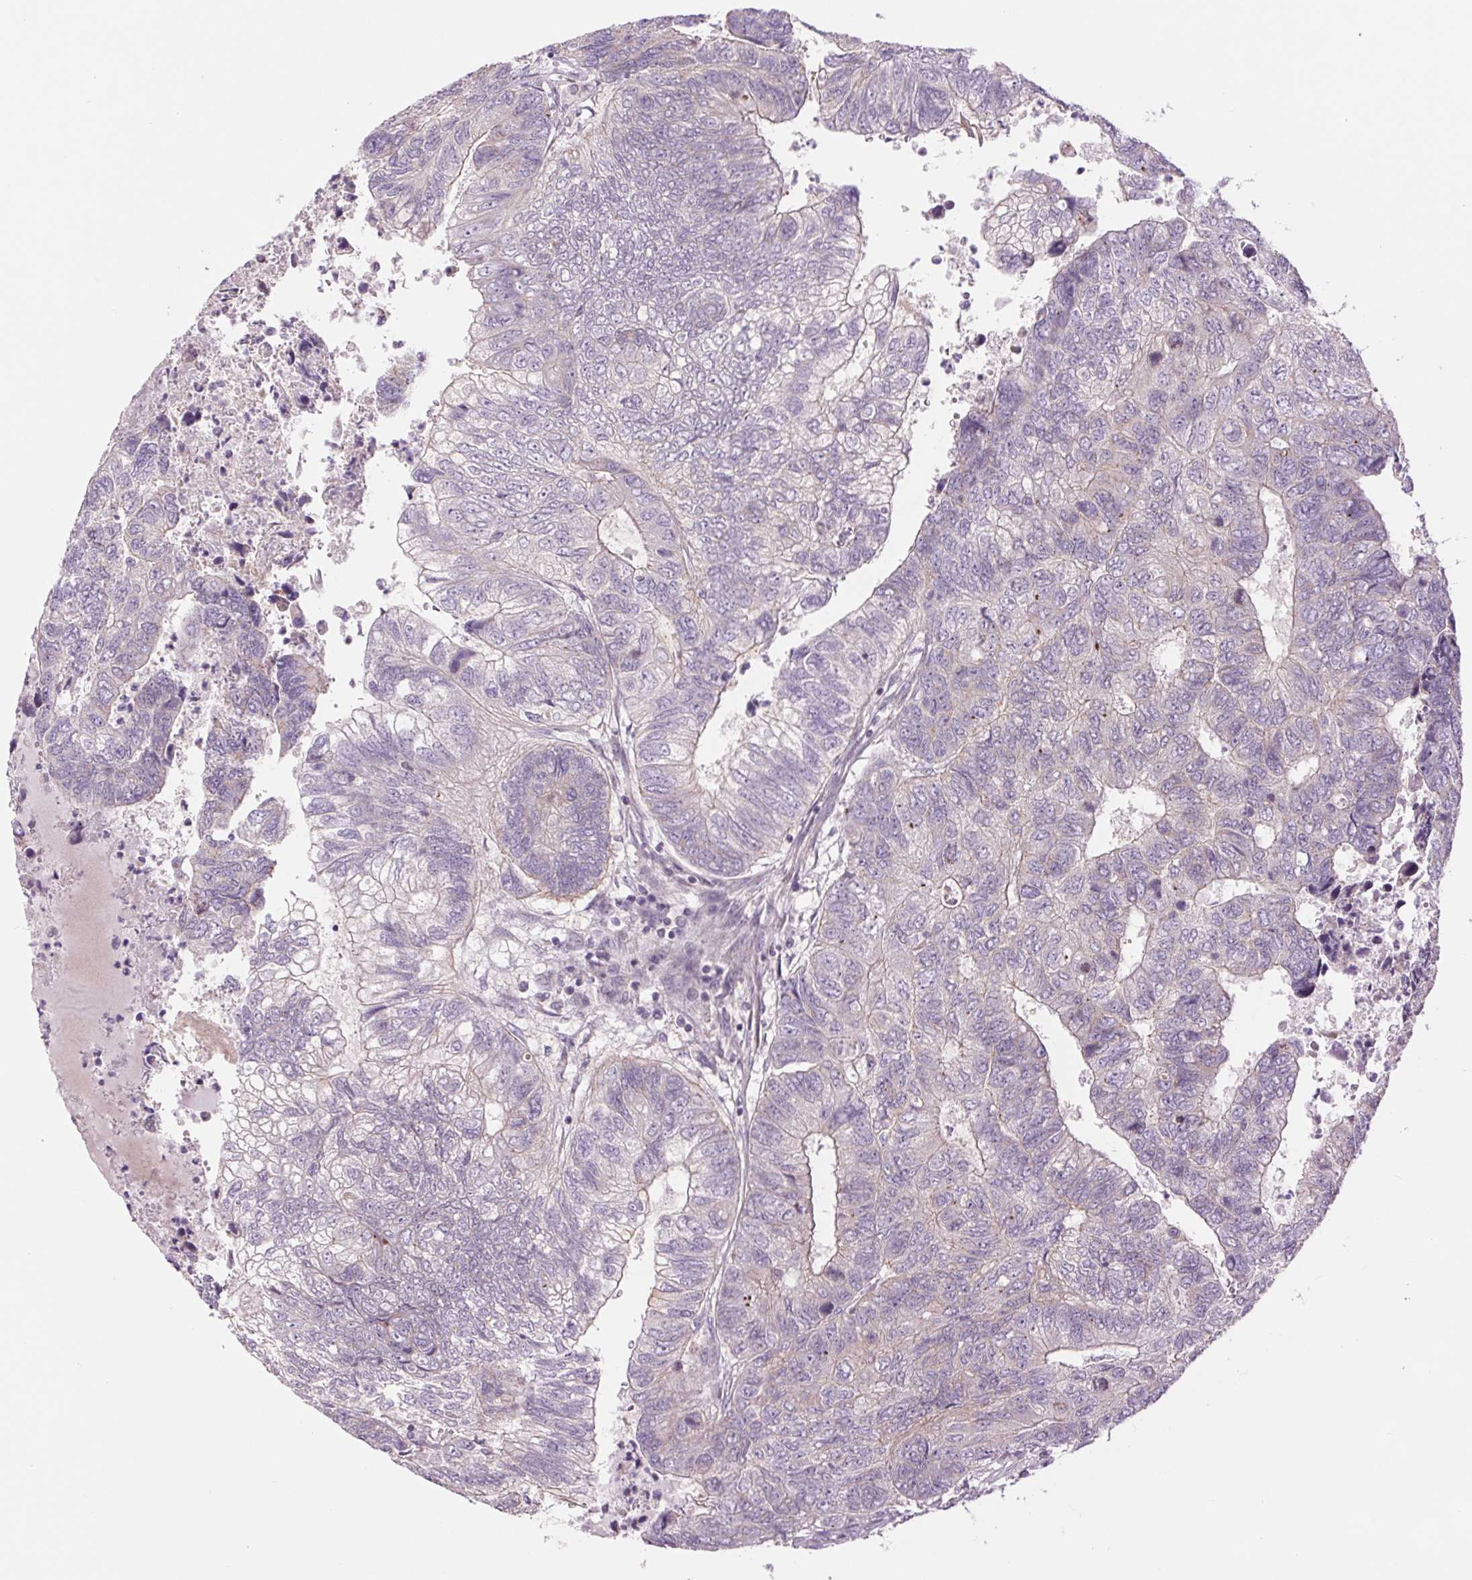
{"staining": {"intensity": "negative", "quantity": "none", "location": "none"}, "tissue": "colorectal cancer", "cell_type": "Tumor cells", "image_type": "cancer", "snomed": [{"axis": "morphology", "description": "Adenocarcinoma, NOS"}, {"axis": "topography", "description": "Colon"}], "caption": "Tumor cells are negative for brown protein staining in colorectal adenocarcinoma.", "gene": "CTNNA3", "patient": {"sex": "female", "age": 67}}